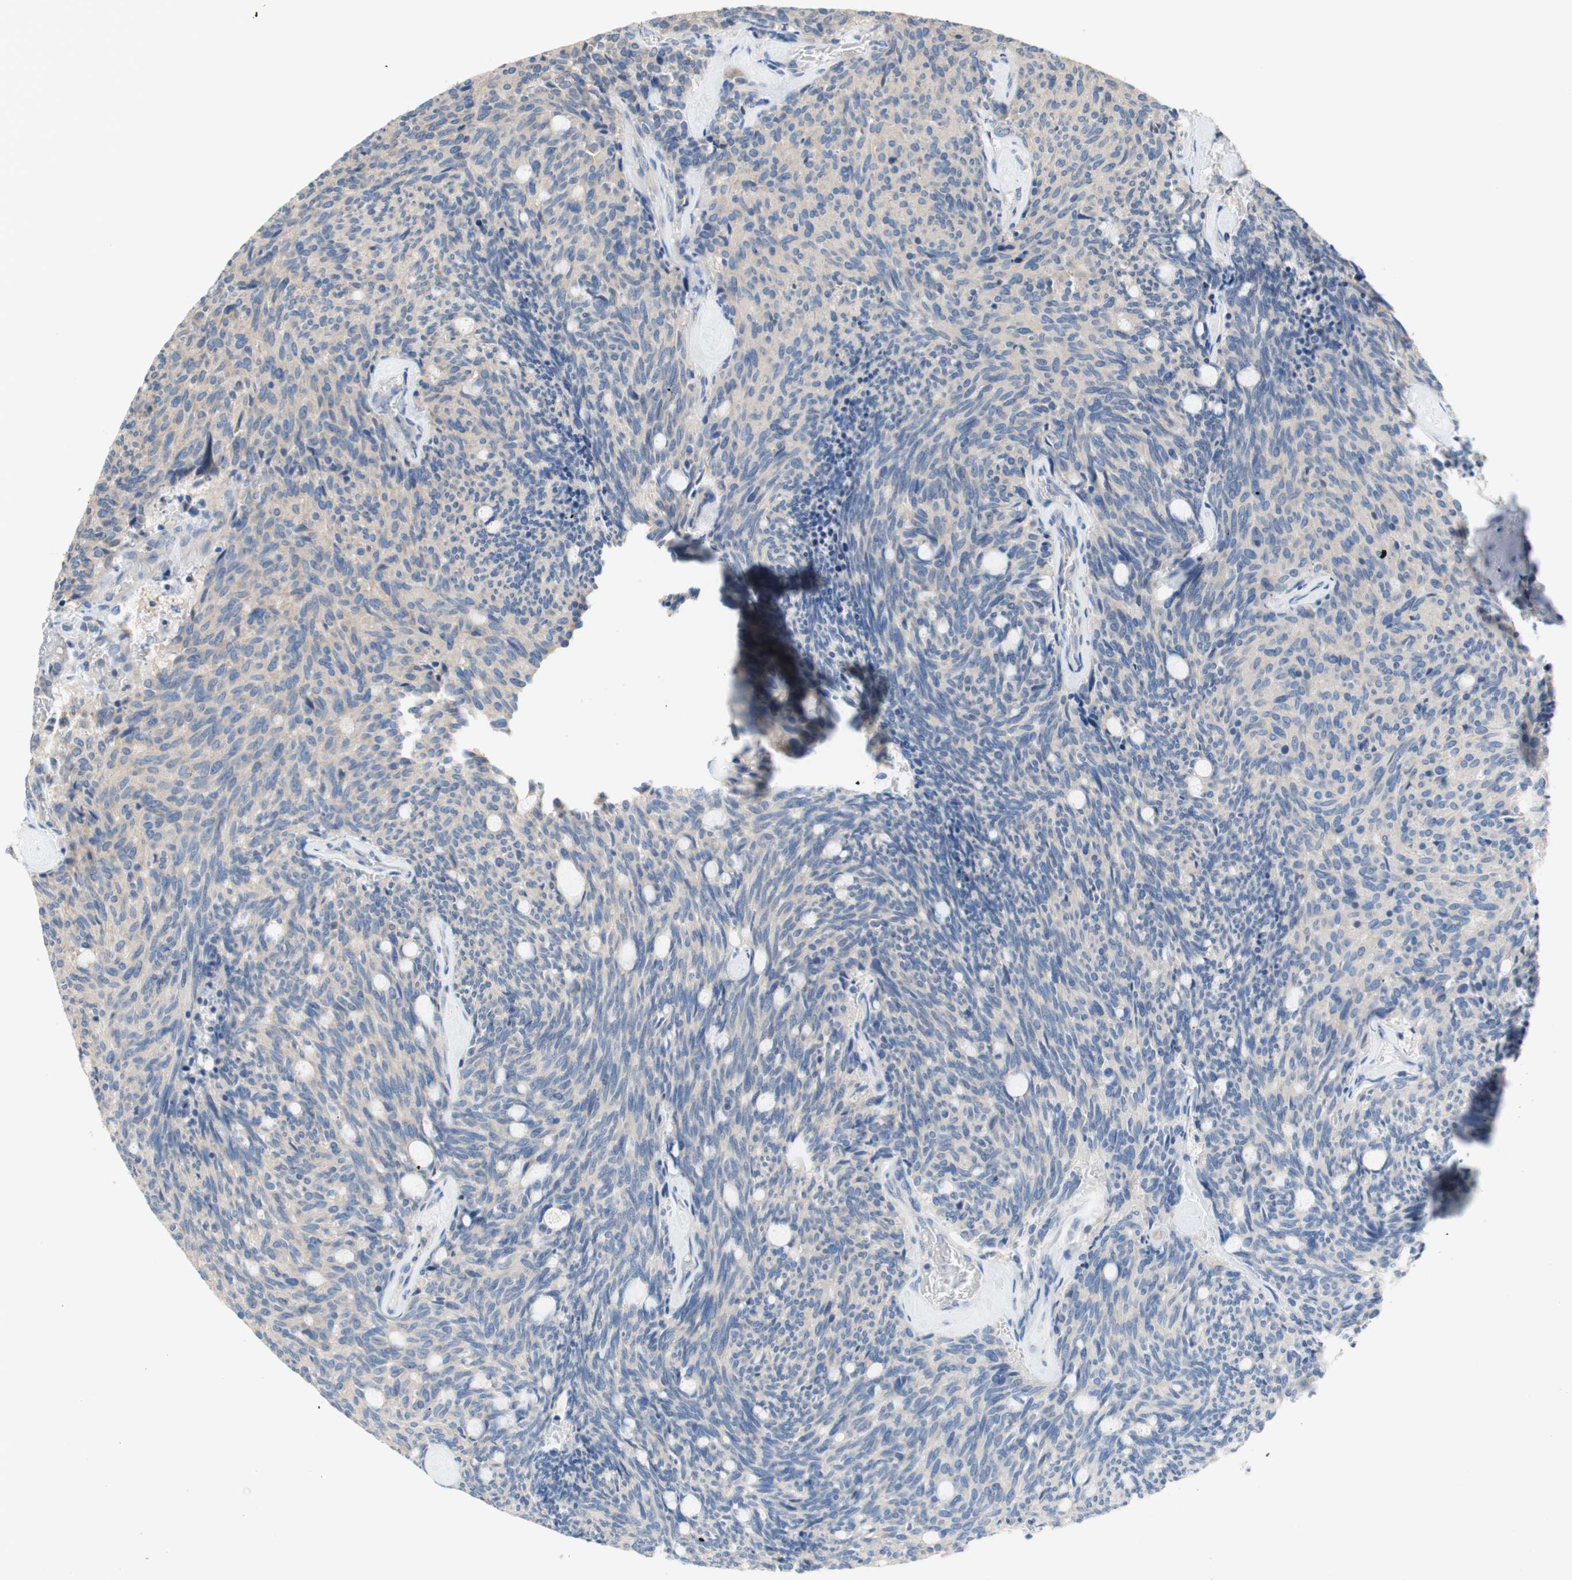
{"staining": {"intensity": "weak", "quantity": ">75%", "location": "cytoplasmic/membranous"}, "tissue": "carcinoid", "cell_type": "Tumor cells", "image_type": "cancer", "snomed": [{"axis": "morphology", "description": "Carcinoid, malignant, NOS"}, {"axis": "topography", "description": "Pancreas"}], "caption": "High-power microscopy captured an immunohistochemistry (IHC) photomicrograph of carcinoid, revealing weak cytoplasmic/membranous positivity in about >75% of tumor cells.", "gene": "F3", "patient": {"sex": "female", "age": 54}}